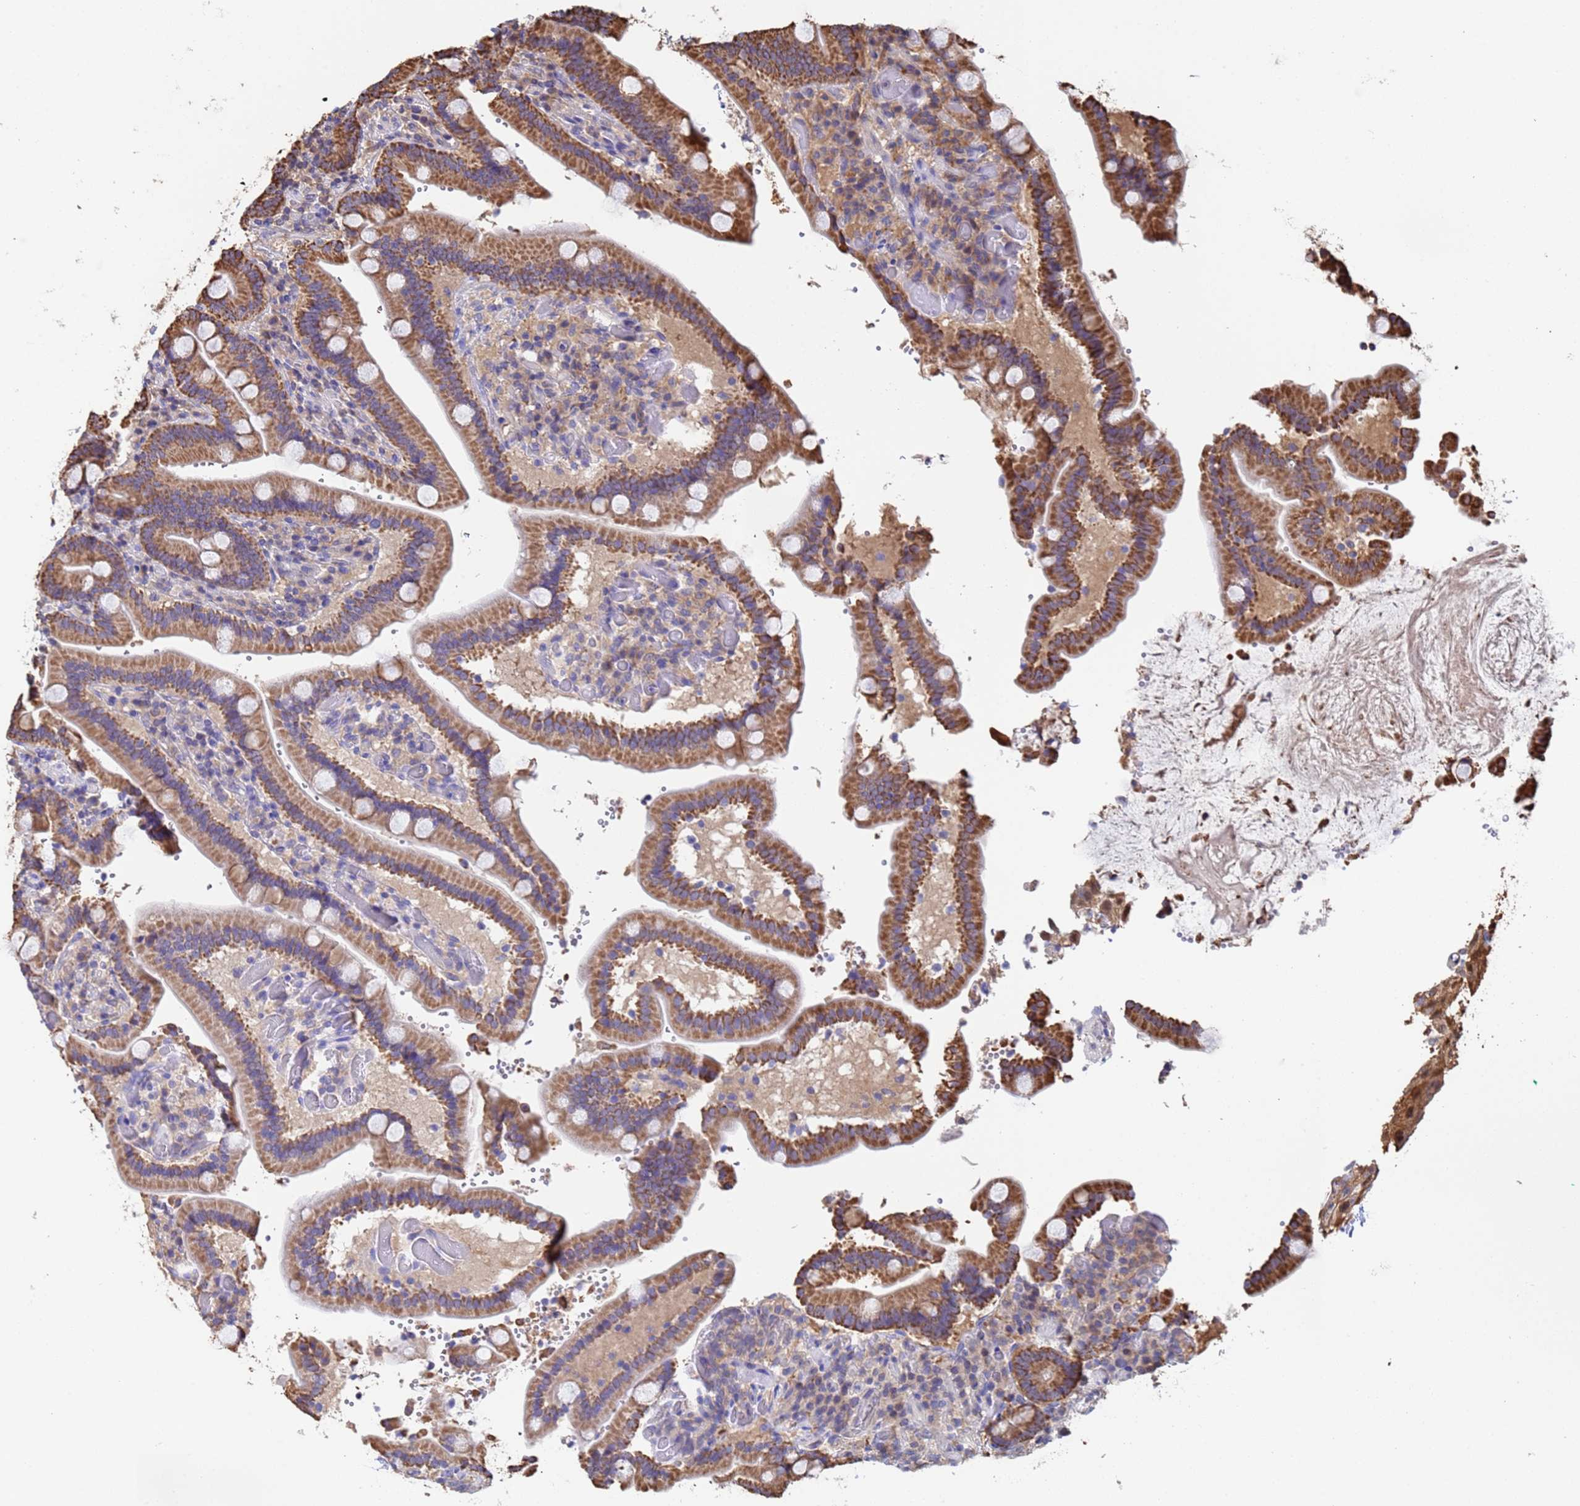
{"staining": {"intensity": "moderate", "quantity": ">75%", "location": "cytoplasmic/membranous"}, "tissue": "duodenum", "cell_type": "Glandular cells", "image_type": "normal", "snomed": [{"axis": "morphology", "description": "Normal tissue, NOS"}, {"axis": "topography", "description": "Duodenum"}], "caption": "Glandular cells demonstrate medium levels of moderate cytoplasmic/membranous staining in approximately >75% of cells in normal human duodenum.", "gene": "FAM25A", "patient": {"sex": "female", "age": 62}}